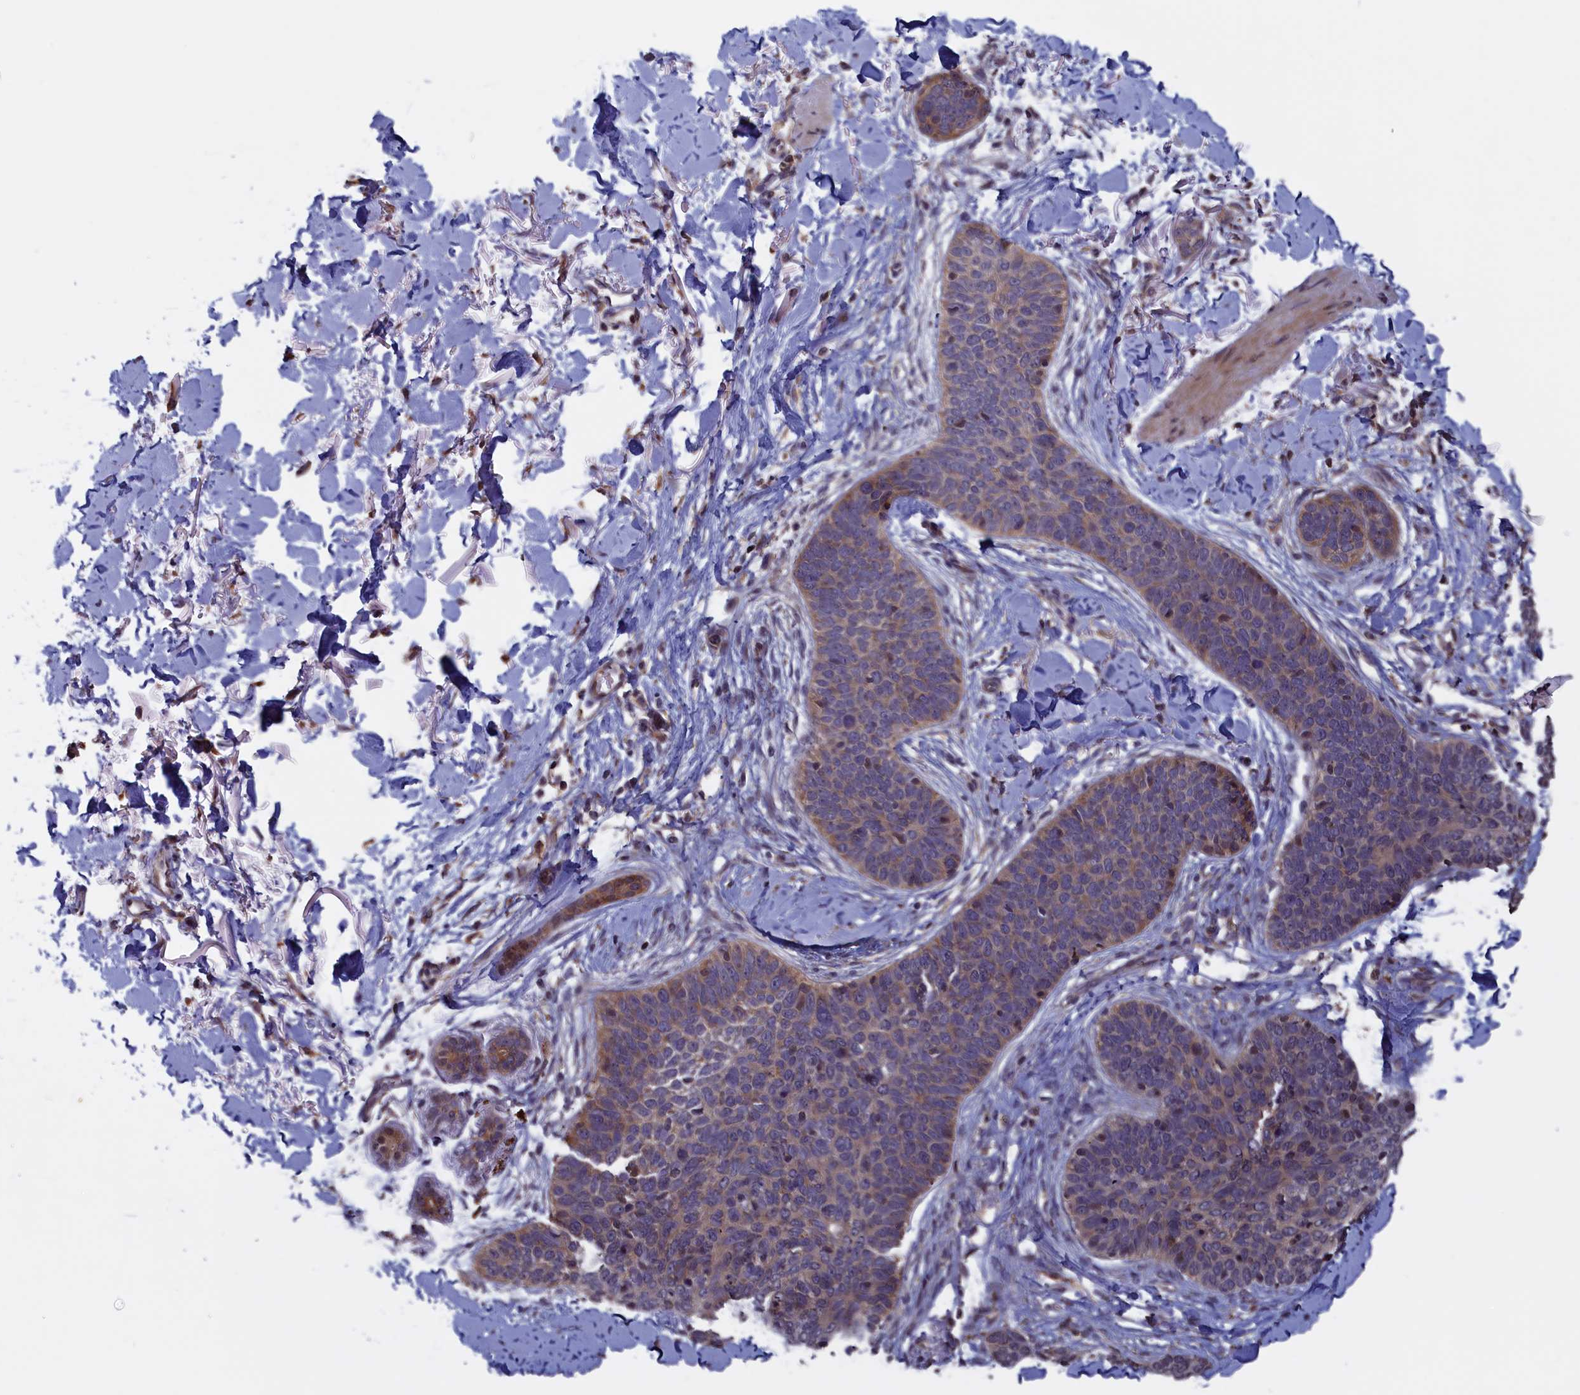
{"staining": {"intensity": "weak", "quantity": "<25%", "location": "cytoplasmic/membranous"}, "tissue": "skin cancer", "cell_type": "Tumor cells", "image_type": "cancer", "snomed": [{"axis": "morphology", "description": "Basal cell carcinoma"}, {"axis": "topography", "description": "Skin"}], "caption": "DAB (3,3'-diaminobenzidine) immunohistochemical staining of skin cancer shows no significant staining in tumor cells.", "gene": "CACTIN", "patient": {"sex": "male", "age": 85}}